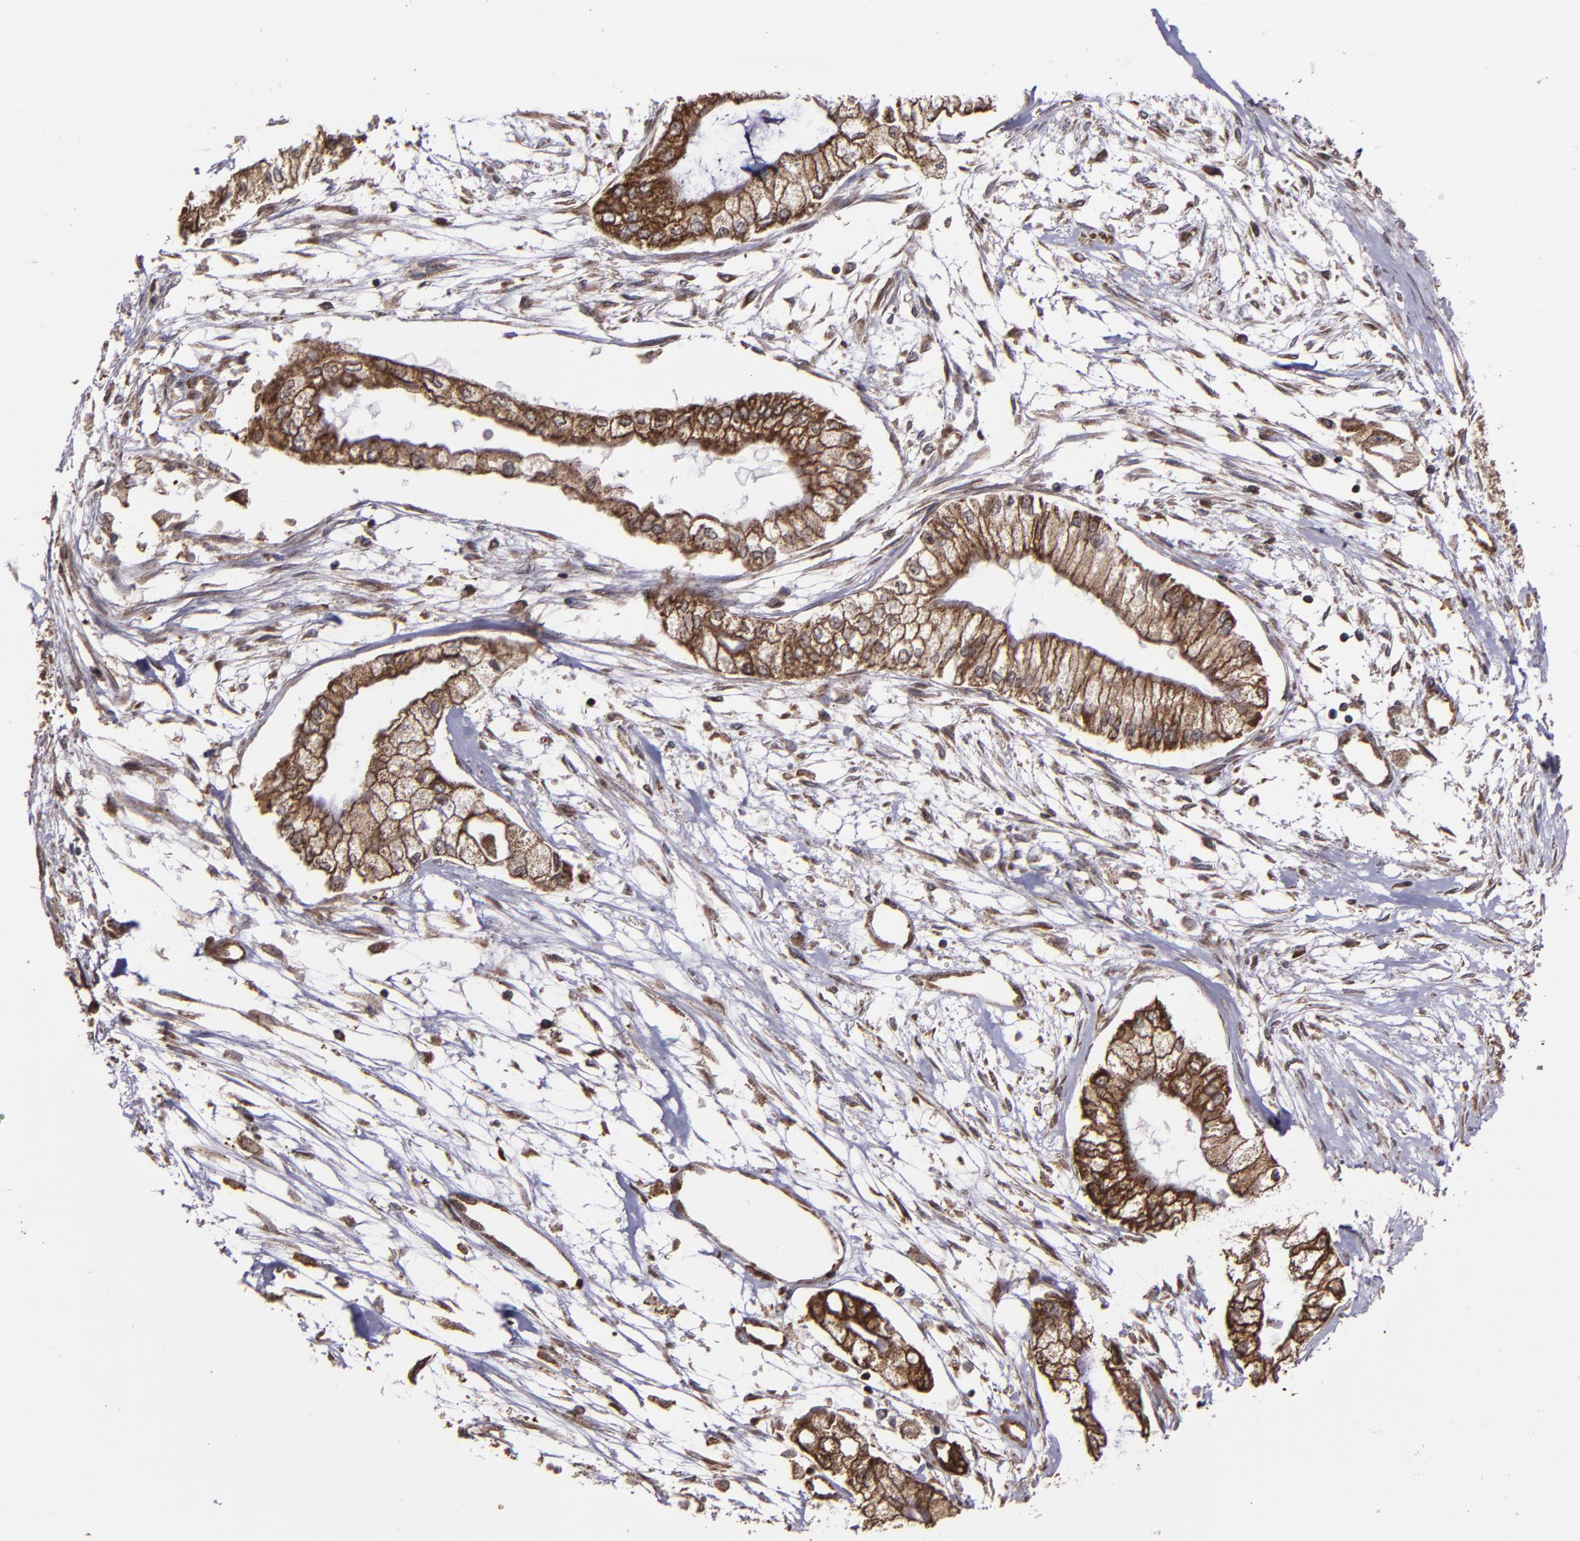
{"staining": {"intensity": "moderate", "quantity": ">75%", "location": "cytoplasmic/membranous,nuclear"}, "tissue": "pancreatic cancer", "cell_type": "Tumor cells", "image_type": "cancer", "snomed": [{"axis": "morphology", "description": "Adenocarcinoma, NOS"}, {"axis": "topography", "description": "Pancreas"}], "caption": "DAB immunohistochemical staining of human pancreatic cancer shows moderate cytoplasmic/membranous and nuclear protein expression in approximately >75% of tumor cells.", "gene": "EIF4ENIF1", "patient": {"sex": "male", "age": 79}}